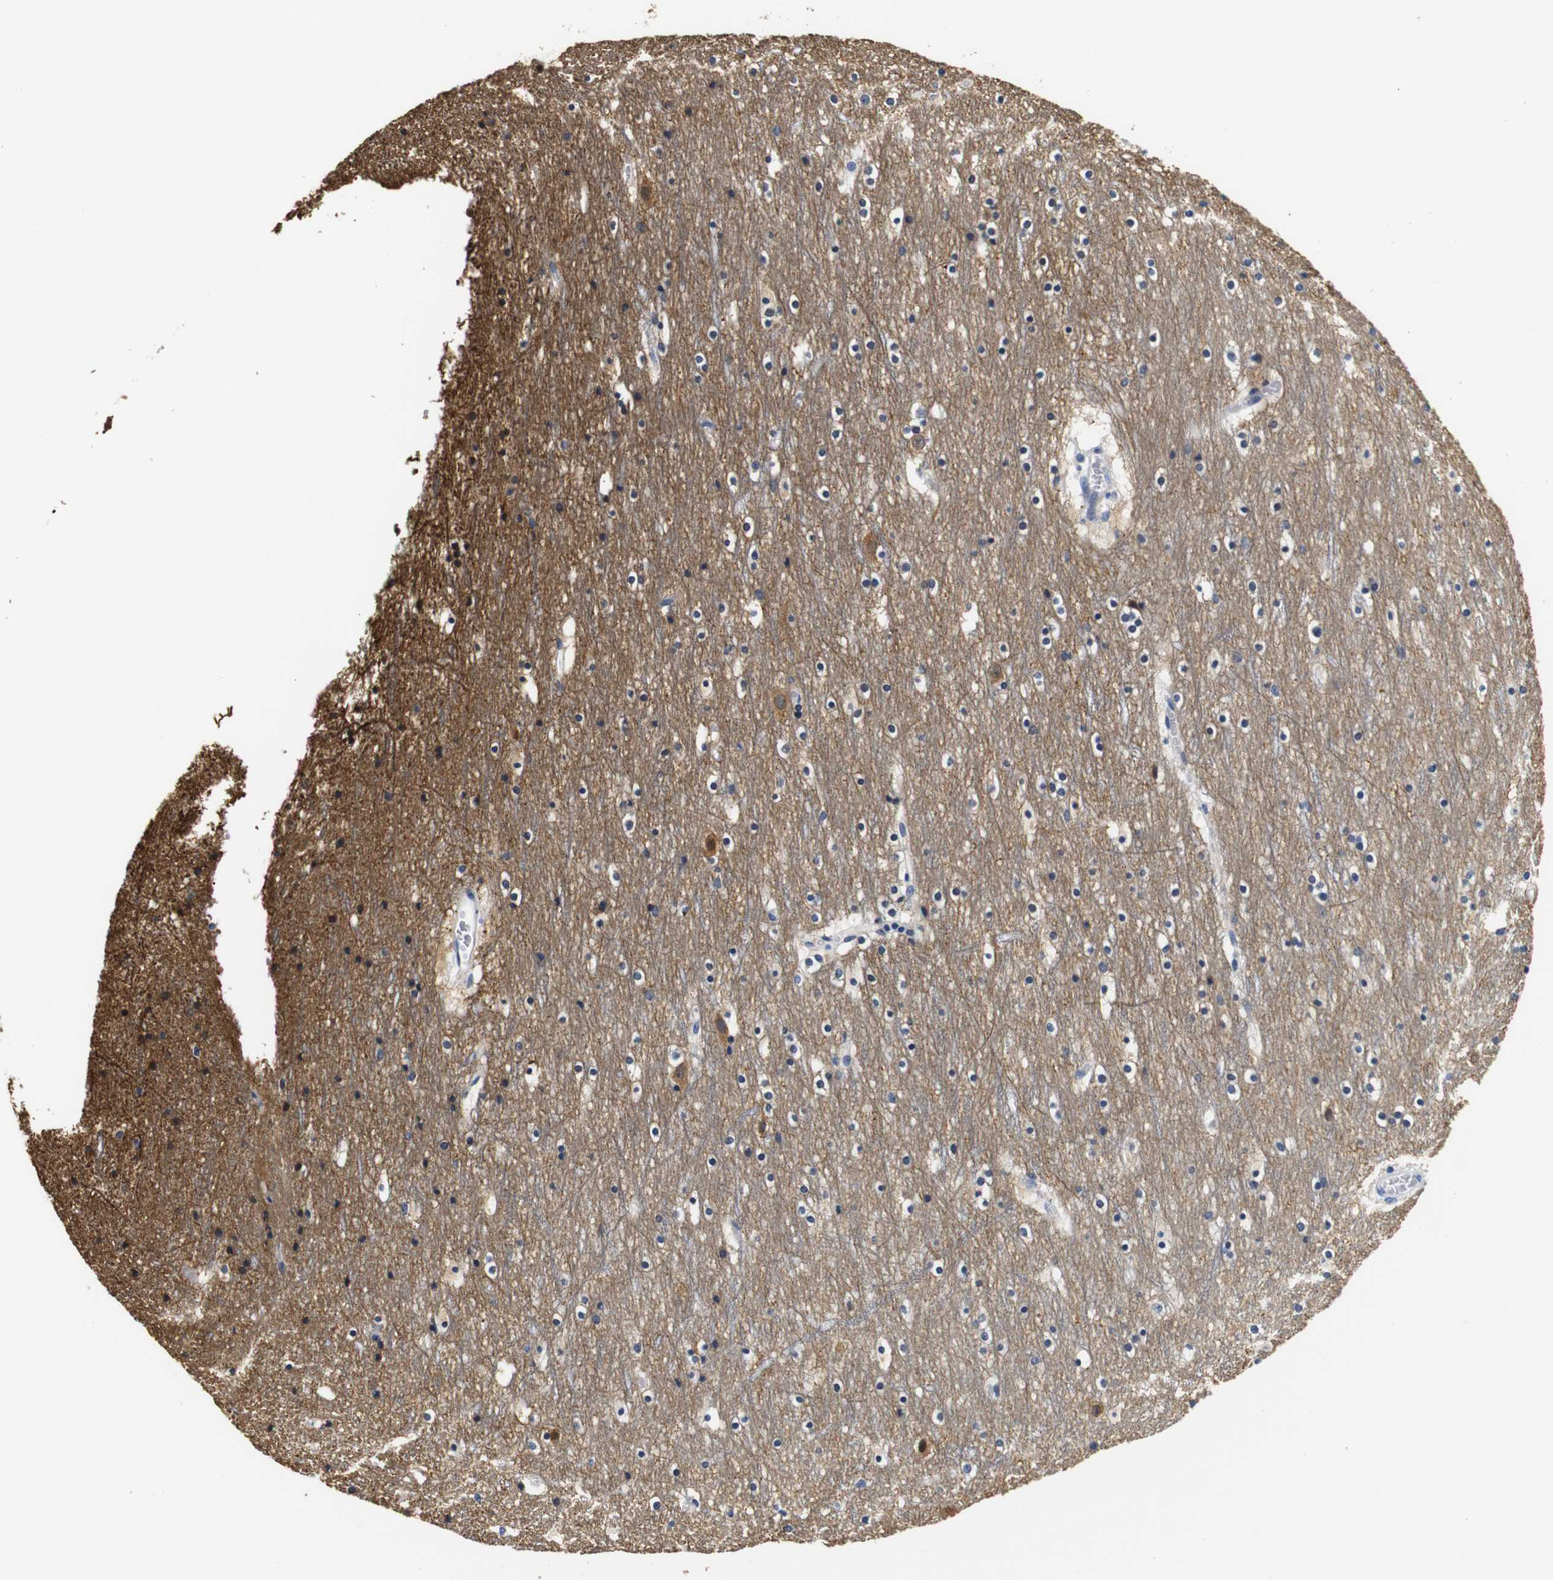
{"staining": {"intensity": "negative", "quantity": "none", "location": "none"}, "tissue": "cerebral cortex", "cell_type": "Endothelial cells", "image_type": "normal", "snomed": [{"axis": "morphology", "description": "Normal tissue, NOS"}, {"axis": "topography", "description": "Cerebral cortex"}], "caption": "Immunohistochemistry histopathology image of normal cerebral cortex: cerebral cortex stained with DAB (3,3'-diaminobenzidine) exhibits no significant protein expression in endothelial cells. (Immunohistochemistry (ihc), brightfield microscopy, high magnification).", "gene": "GP1BA", "patient": {"sex": "male", "age": 45}}